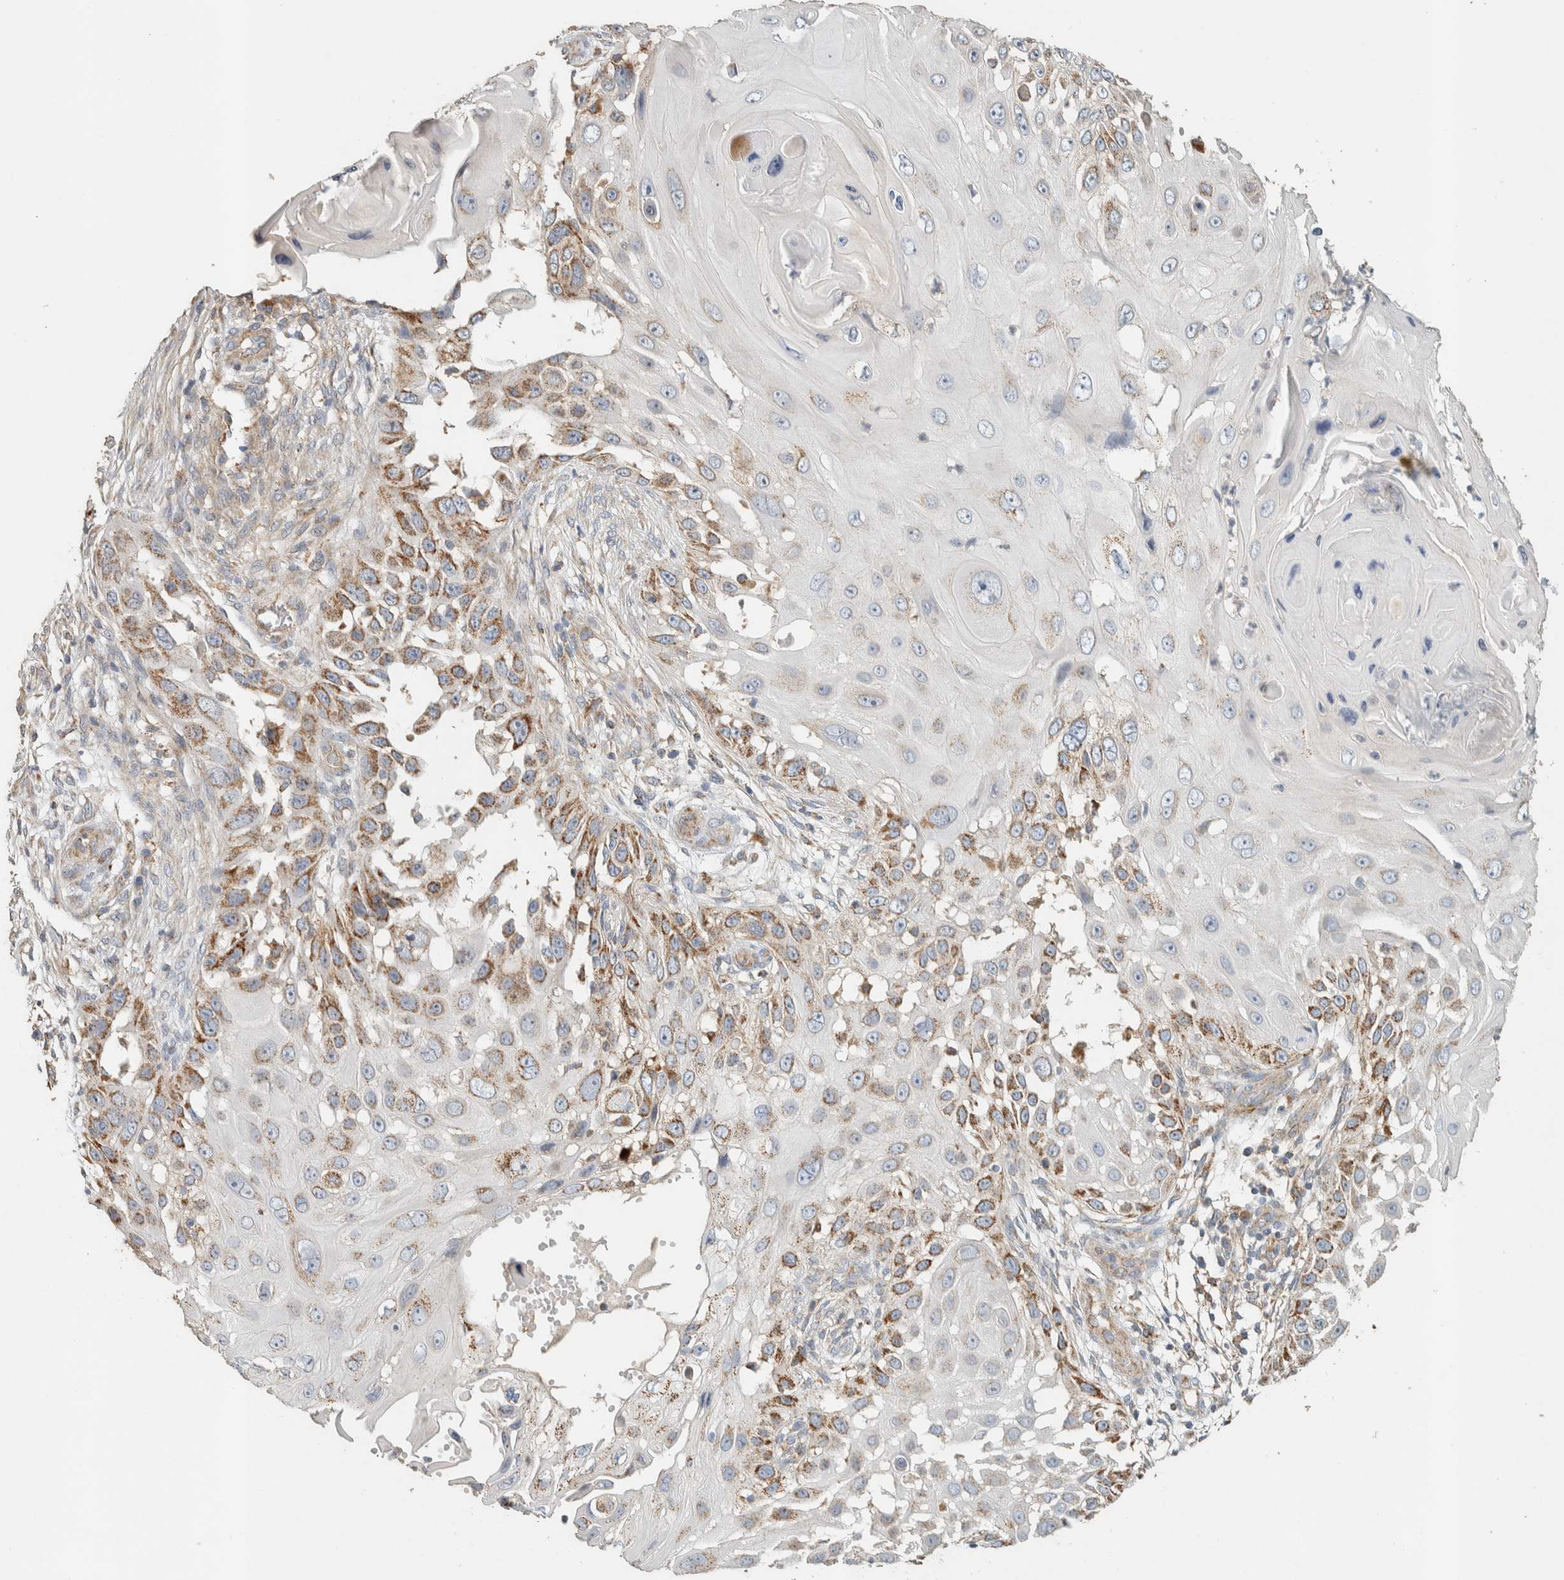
{"staining": {"intensity": "moderate", "quantity": "25%-75%", "location": "cytoplasmic/membranous"}, "tissue": "skin cancer", "cell_type": "Tumor cells", "image_type": "cancer", "snomed": [{"axis": "morphology", "description": "Squamous cell carcinoma, NOS"}, {"axis": "topography", "description": "Skin"}], "caption": "Moderate cytoplasmic/membranous positivity is present in approximately 25%-75% of tumor cells in skin squamous cell carcinoma.", "gene": "PDE7B", "patient": {"sex": "female", "age": 44}}